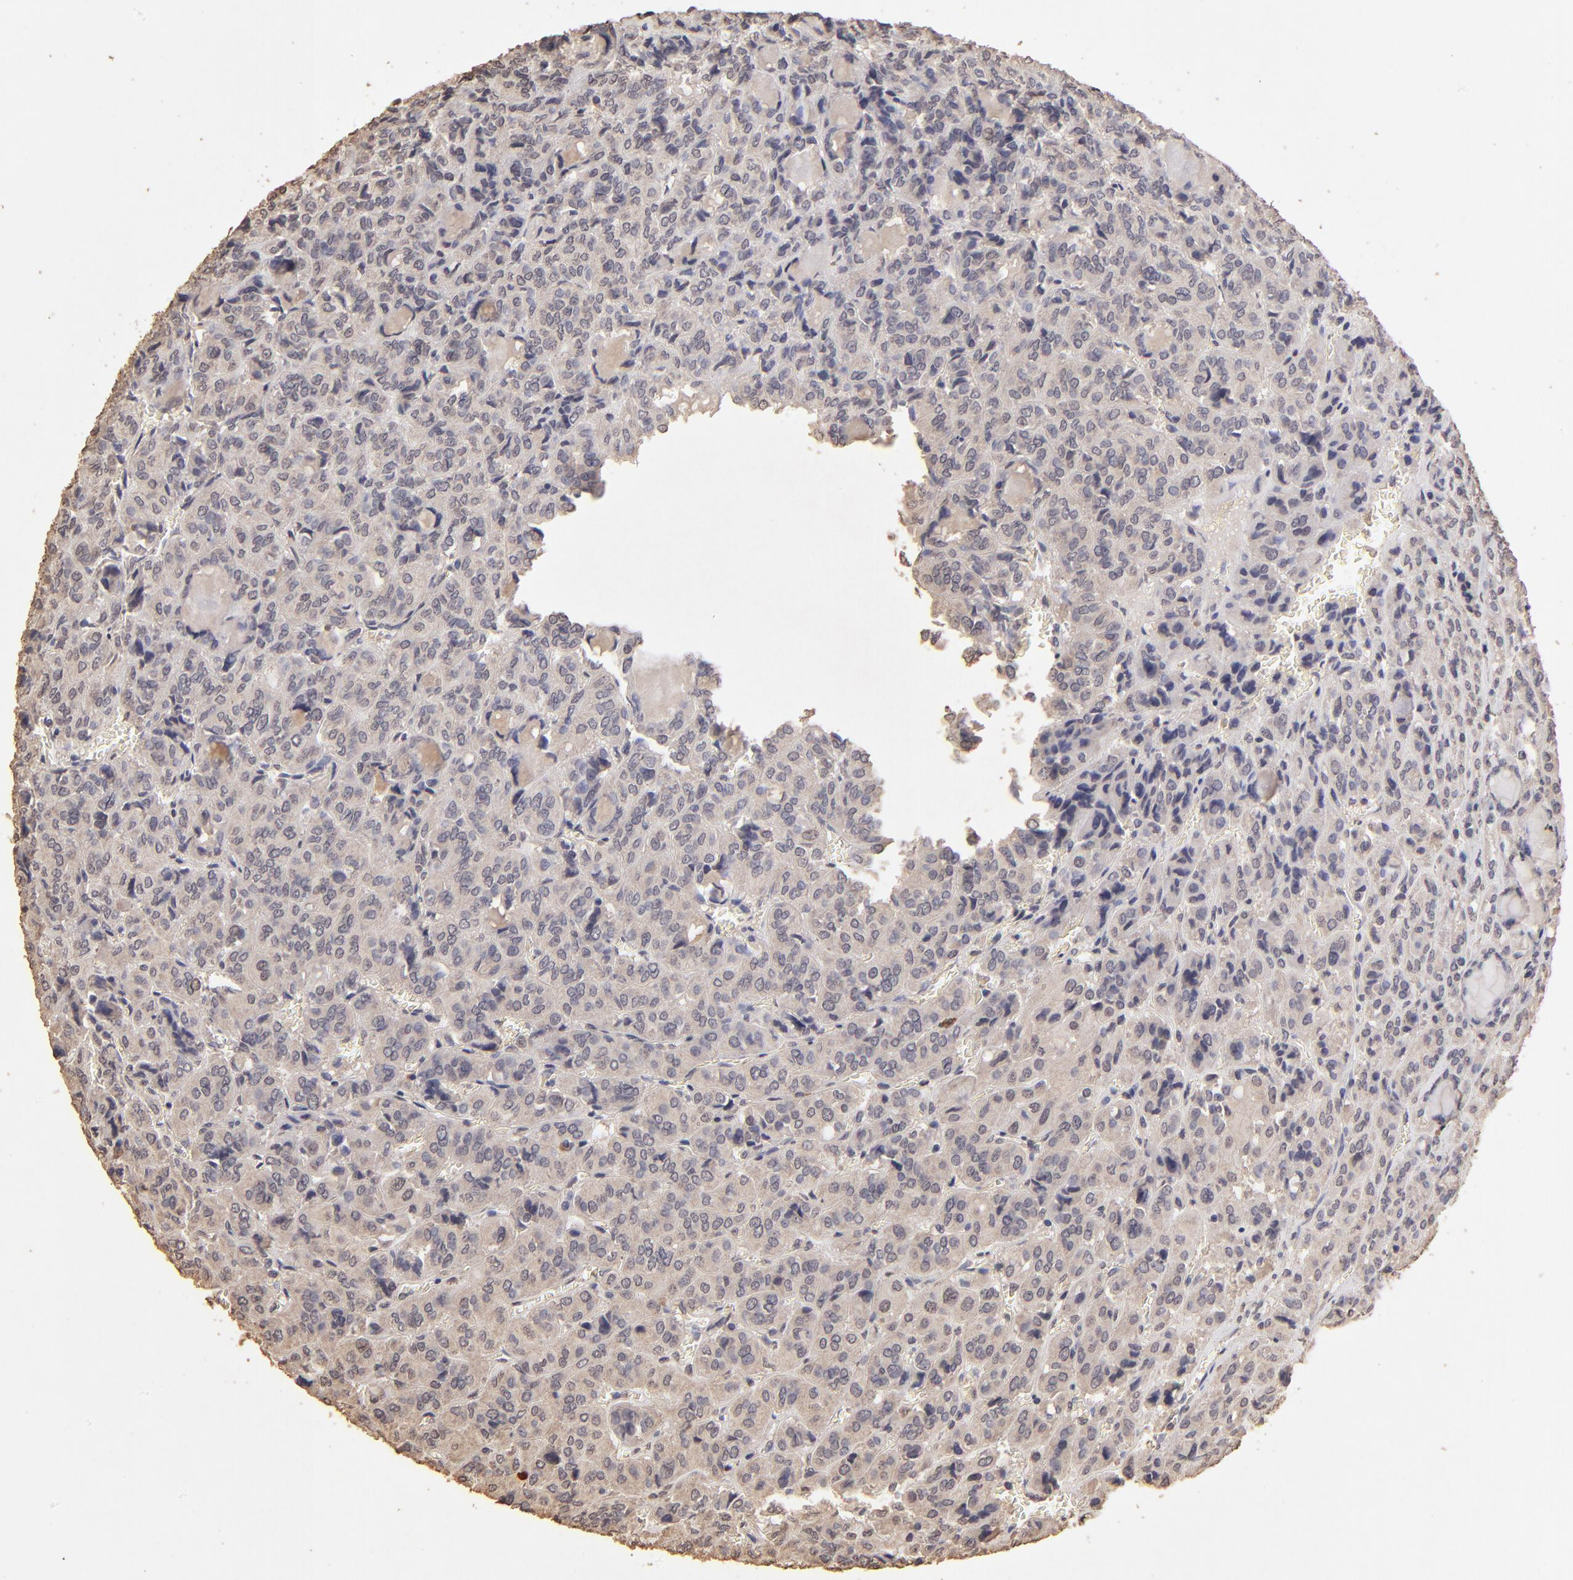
{"staining": {"intensity": "weak", "quantity": "25%-75%", "location": "cytoplasmic/membranous"}, "tissue": "thyroid cancer", "cell_type": "Tumor cells", "image_type": "cancer", "snomed": [{"axis": "morphology", "description": "Follicular adenoma carcinoma, NOS"}, {"axis": "topography", "description": "Thyroid gland"}], "caption": "The photomicrograph reveals immunohistochemical staining of thyroid cancer (follicular adenoma carcinoma). There is weak cytoplasmic/membranous staining is identified in about 25%-75% of tumor cells.", "gene": "OPHN1", "patient": {"sex": "female", "age": 71}}